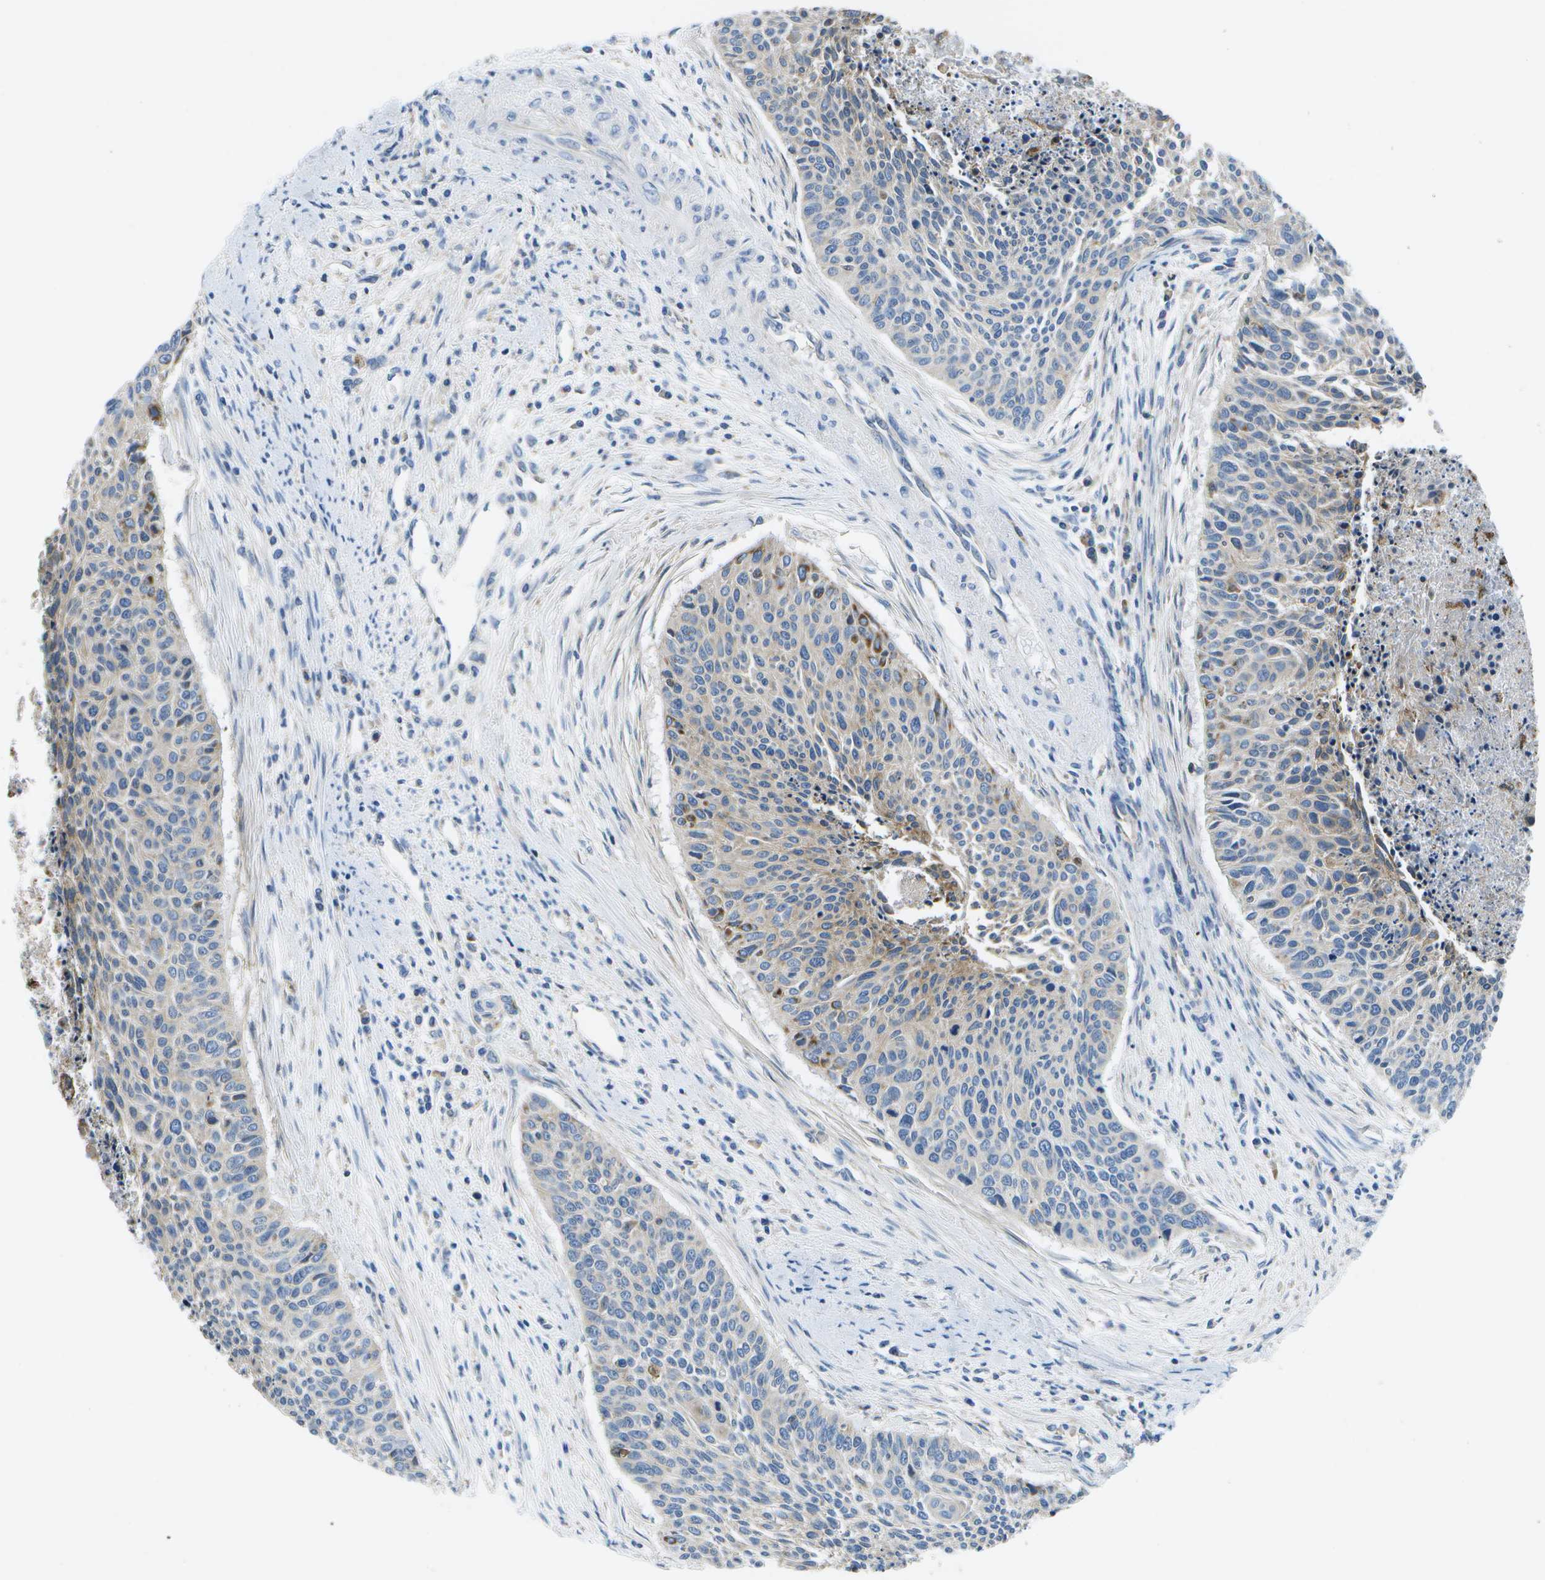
{"staining": {"intensity": "weak", "quantity": "25%-75%", "location": "cytoplasmic/membranous"}, "tissue": "cervical cancer", "cell_type": "Tumor cells", "image_type": "cancer", "snomed": [{"axis": "morphology", "description": "Squamous cell carcinoma, NOS"}, {"axis": "topography", "description": "Cervix"}], "caption": "A high-resolution histopathology image shows immunohistochemistry (IHC) staining of cervical cancer (squamous cell carcinoma), which displays weak cytoplasmic/membranous staining in about 25%-75% of tumor cells.", "gene": "GDF5", "patient": {"sex": "female", "age": 55}}